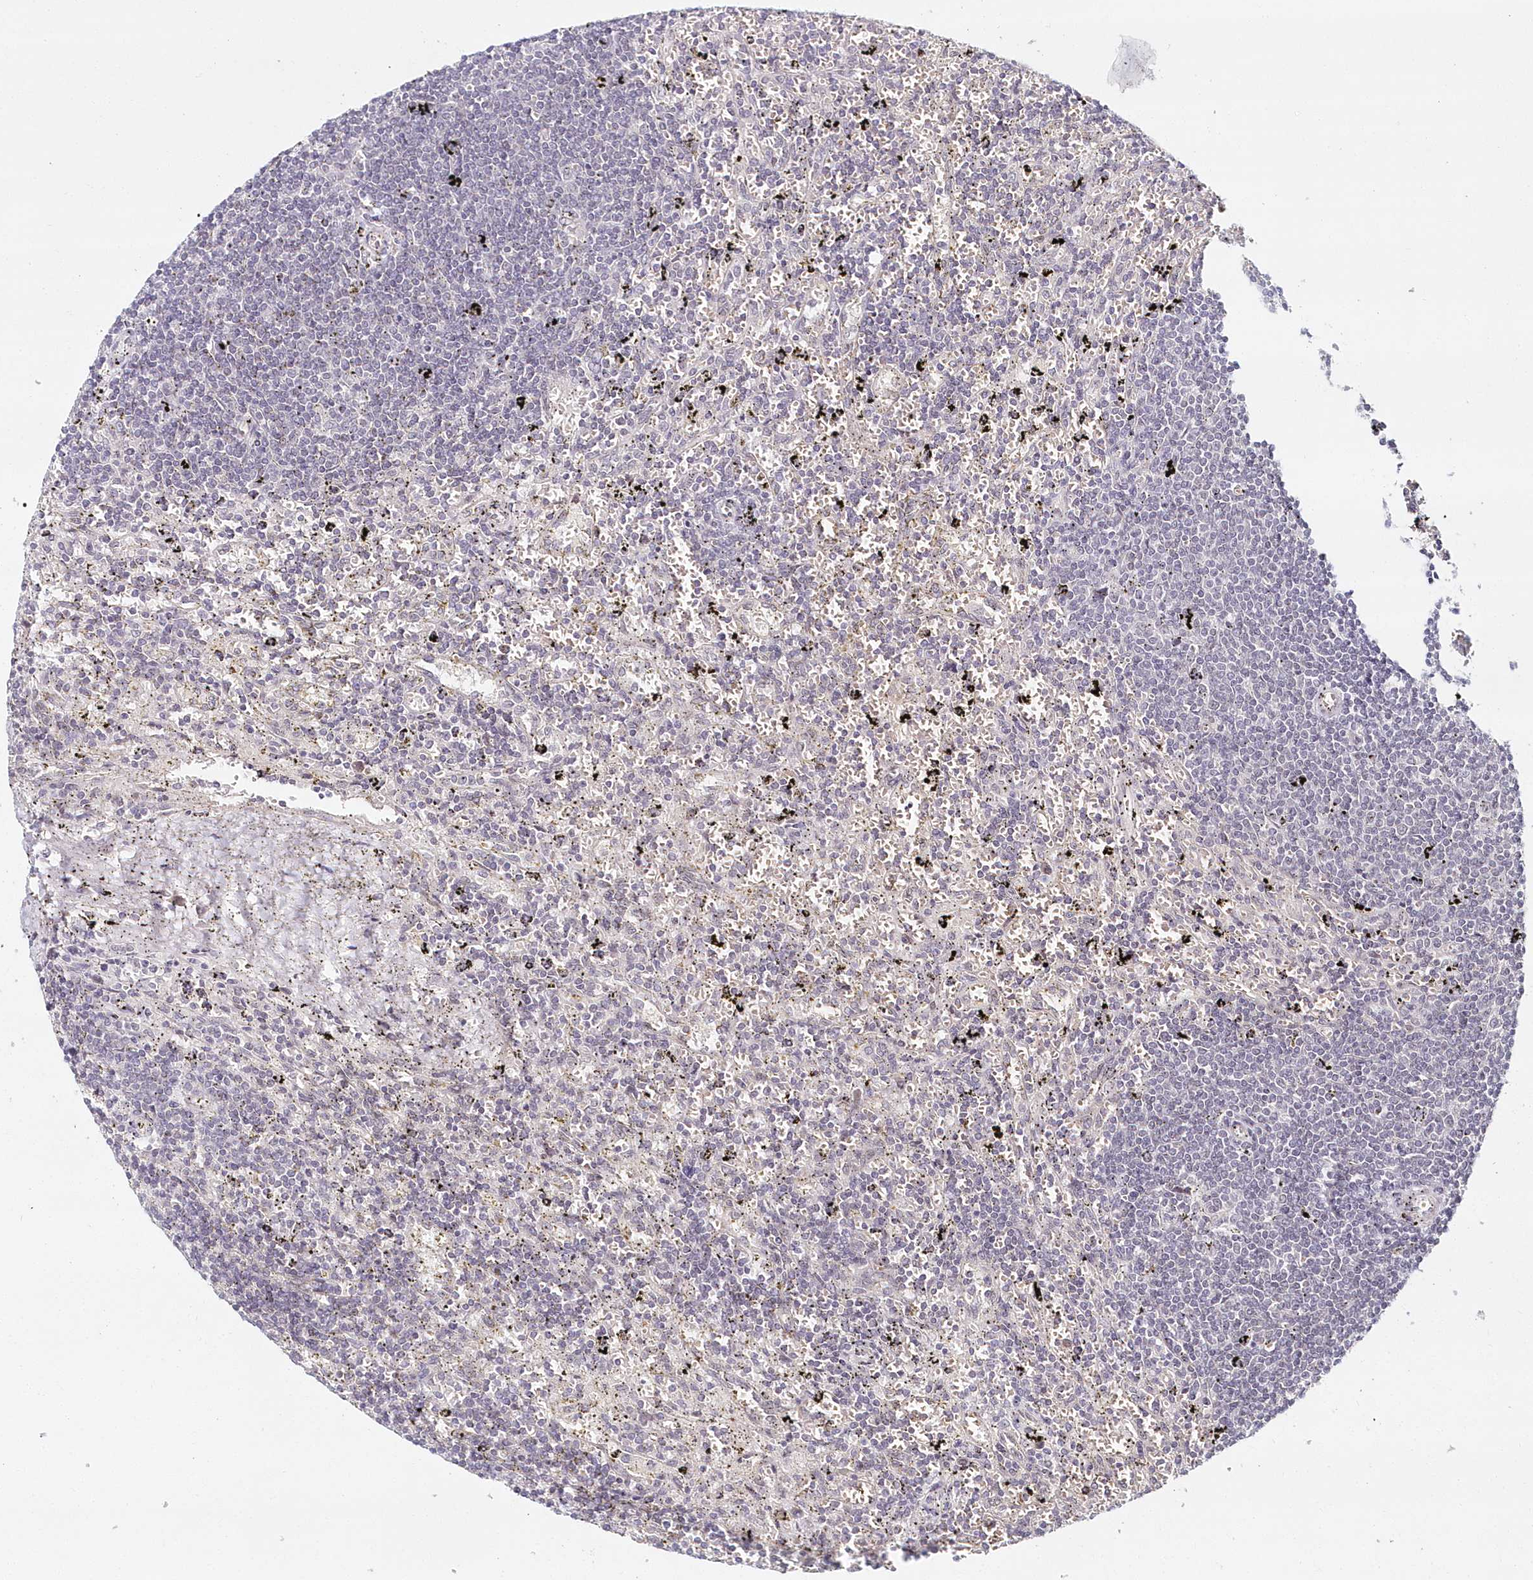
{"staining": {"intensity": "negative", "quantity": "none", "location": "none"}, "tissue": "lymphoma", "cell_type": "Tumor cells", "image_type": "cancer", "snomed": [{"axis": "morphology", "description": "Malignant lymphoma, non-Hodgkin's type, Low grade"}, {"axis": "topography", "description": "Spleen"}], "caption": "A histopathology image of human lymphoma is negative for staining in tumor cells.", "gene": "HYCC2", "patient": {"sex": "male", "age": 76}}